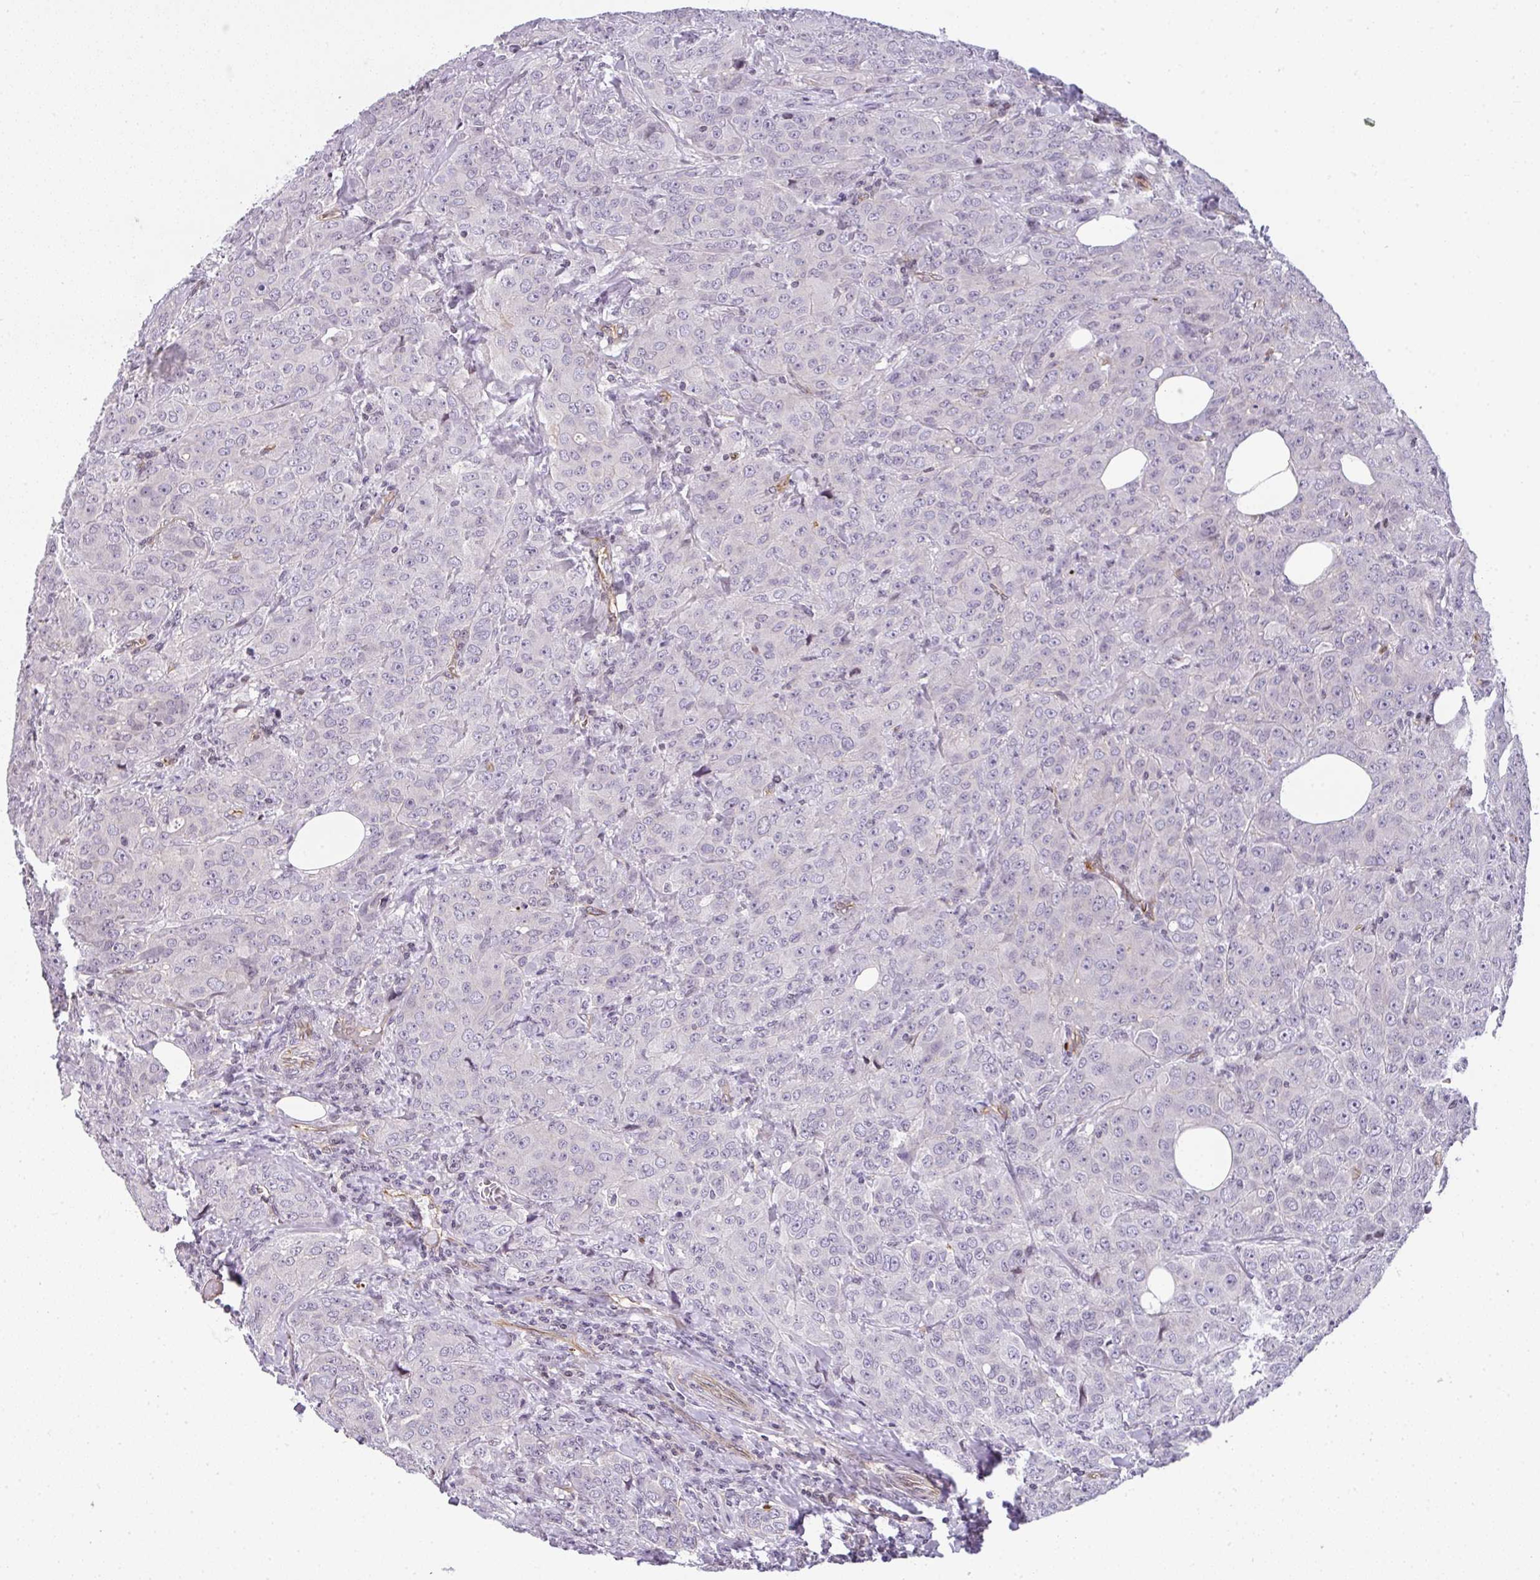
{"staining": {"intensity": "negative", "quantity": "none", "location": "none"}, "tissue": "breast cancer", "cell_type": "Tumor cells", "image_type": "cancer", "snomed": [{"axis": "morphology", "description": "Duct carcinoma"}, {"axis": "topography", "description": "Breast"}], "caption": "Immunohistochemical staining of breast invasive ductal carcinoma exhibits no significant expression in tumor cells.", "gene": "OR11H4", "patient": {"sex": "female", "age": 43}}